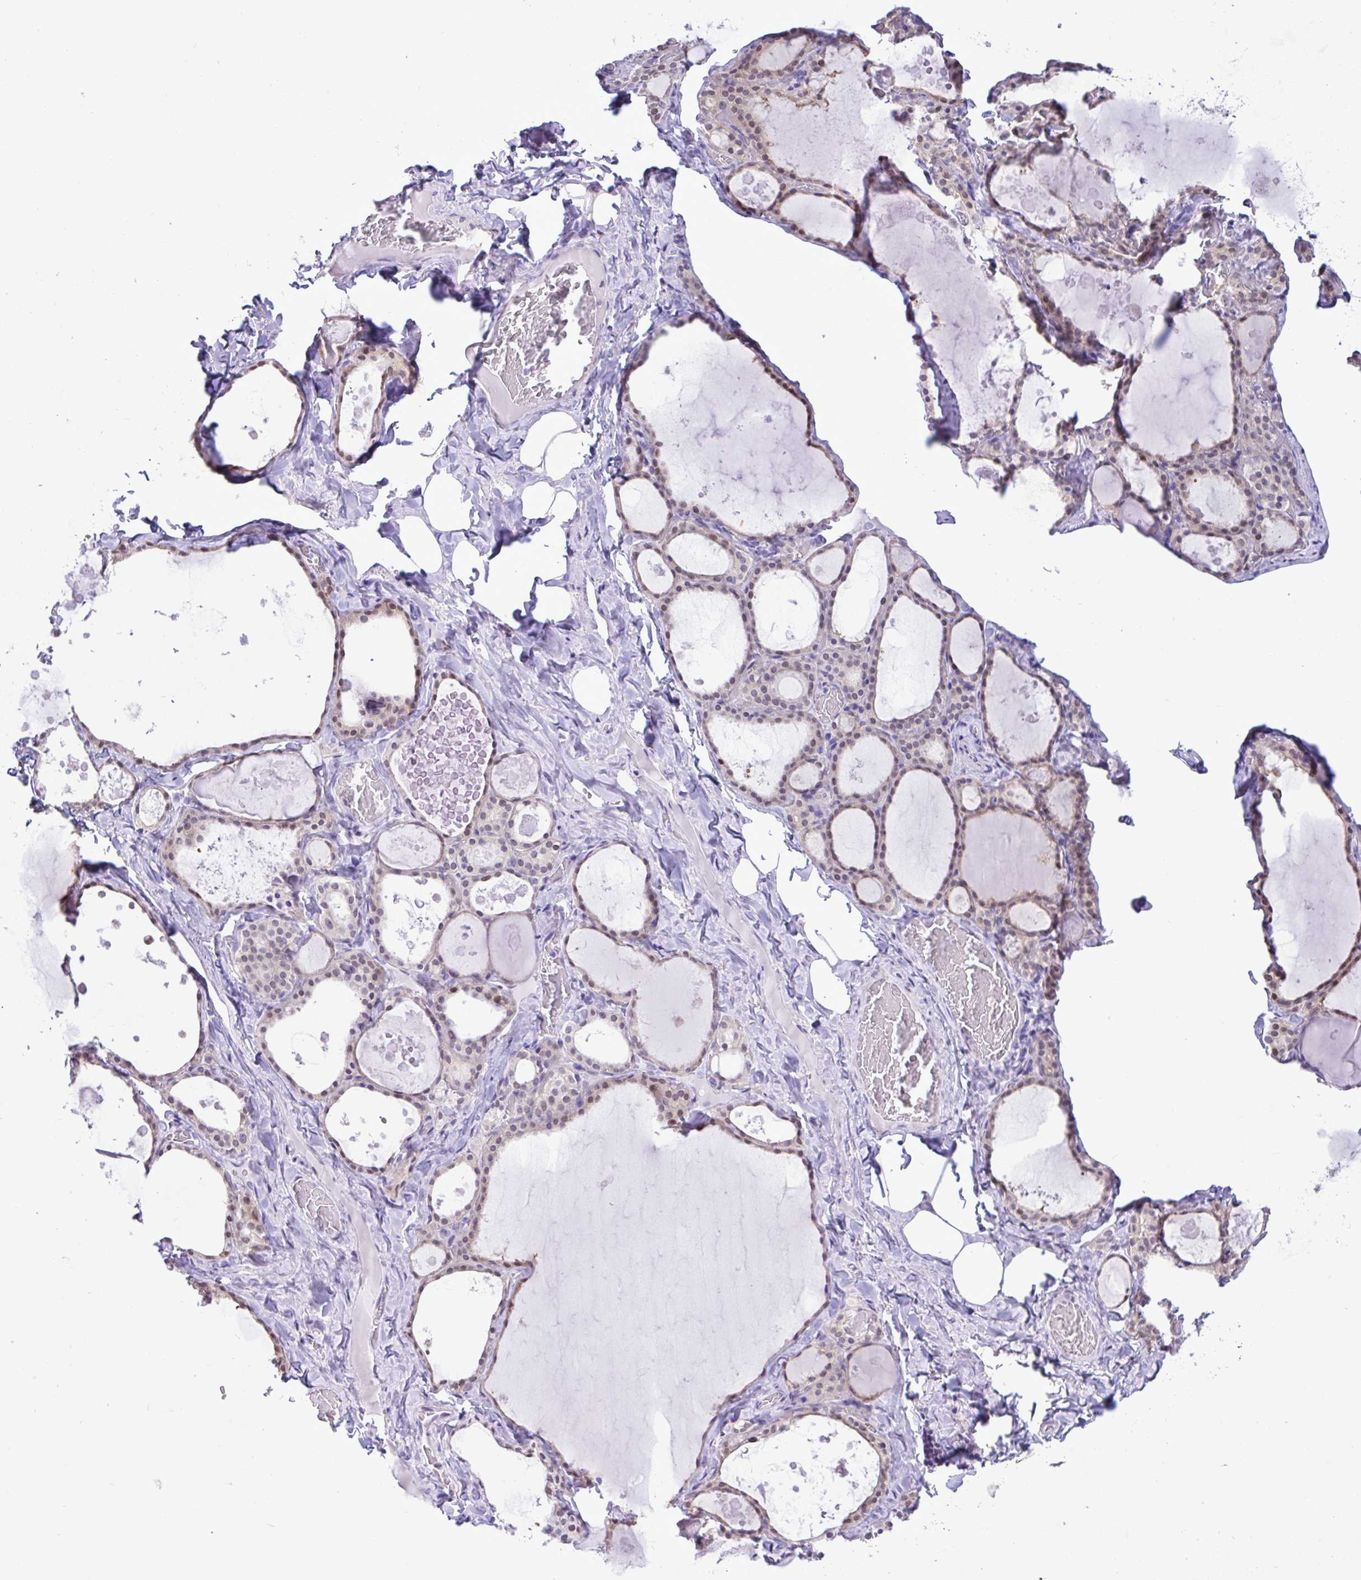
{"staining": {"intensity": "weak", "quantity": ">75%", "location": "cytoplasmic/membranous,nuclear"}, "tissue": "thyroid gland", "cell_type": "Glandular cells", "image_type": "normal", "snomed": [{"axis": "morphology", "description": "Normal tissue, NOS"}, {"axis": "topography", "description": "Thyroid gland"}], "caption": "Thyroid gland was stained to show a protein in brown. There is low levels of weak cytoplasmic/membranous,nuclear expression in approximately >75% of glandular cells. The staining is performed using DAB brown chromogen to label protein expression. The nuclei are counter-stained blue using hematoxylin.", "gene": "ZNF485", "patient": {"sex": "male", "age": 56}}